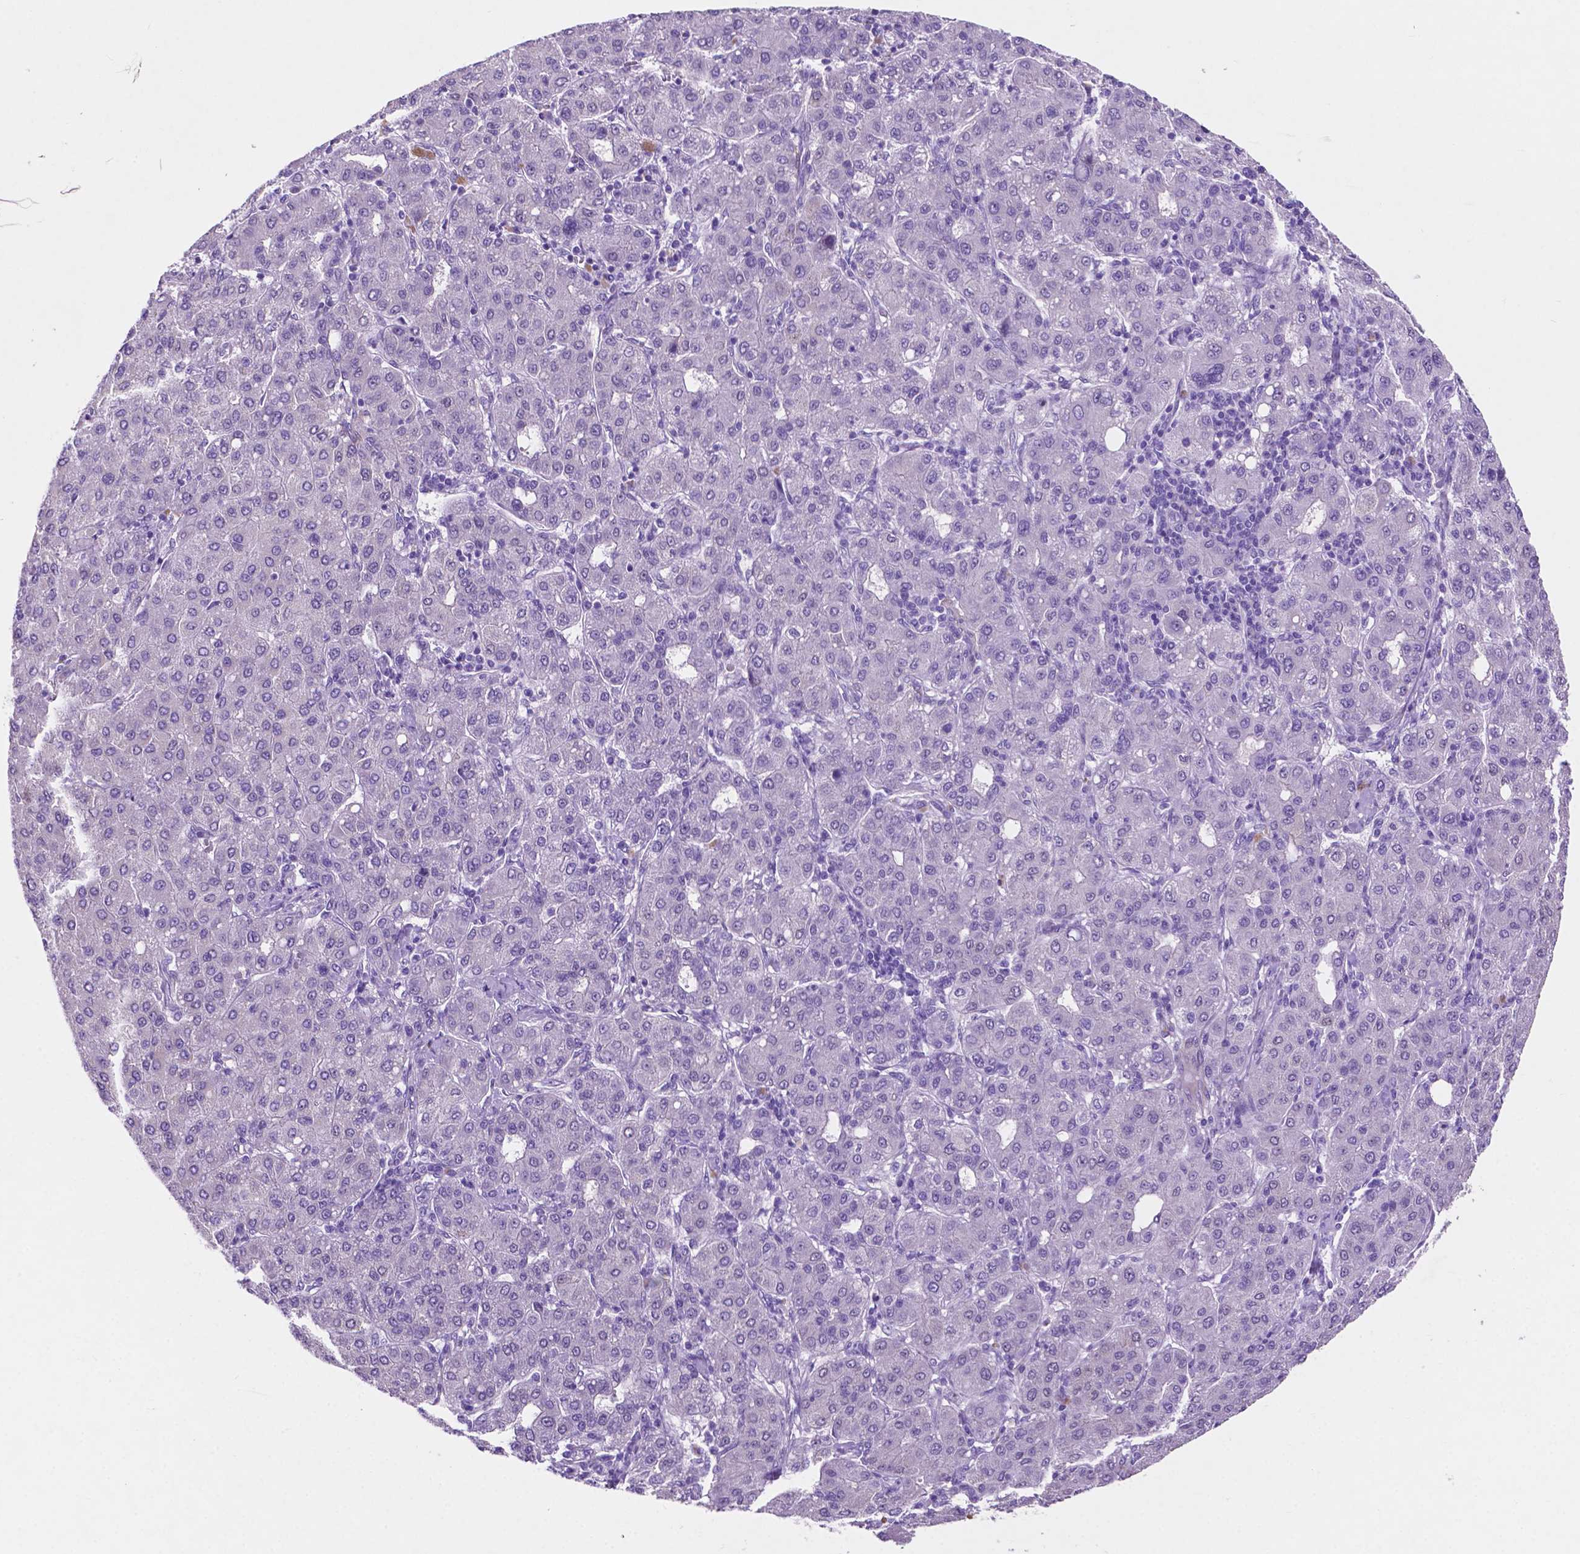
{"staining": {"intensity": "negative", "quantity": "none", "location": "none"}, "tissue": "liver cancer", "cell_type": "Tumor cells", "image_type": "cancer", "snomed": [{"axis": "morphology", "description": "Carcinoma, Hepatocellular, NOS"}, {"axis": "topography", "description": "Liver"}], "caption": "Liver cancer stained for a protein using immunohistochemistry reveals no expression tumor cells.", "gene": "ASPG", "patient": {"sex": "male", "age": 65}}